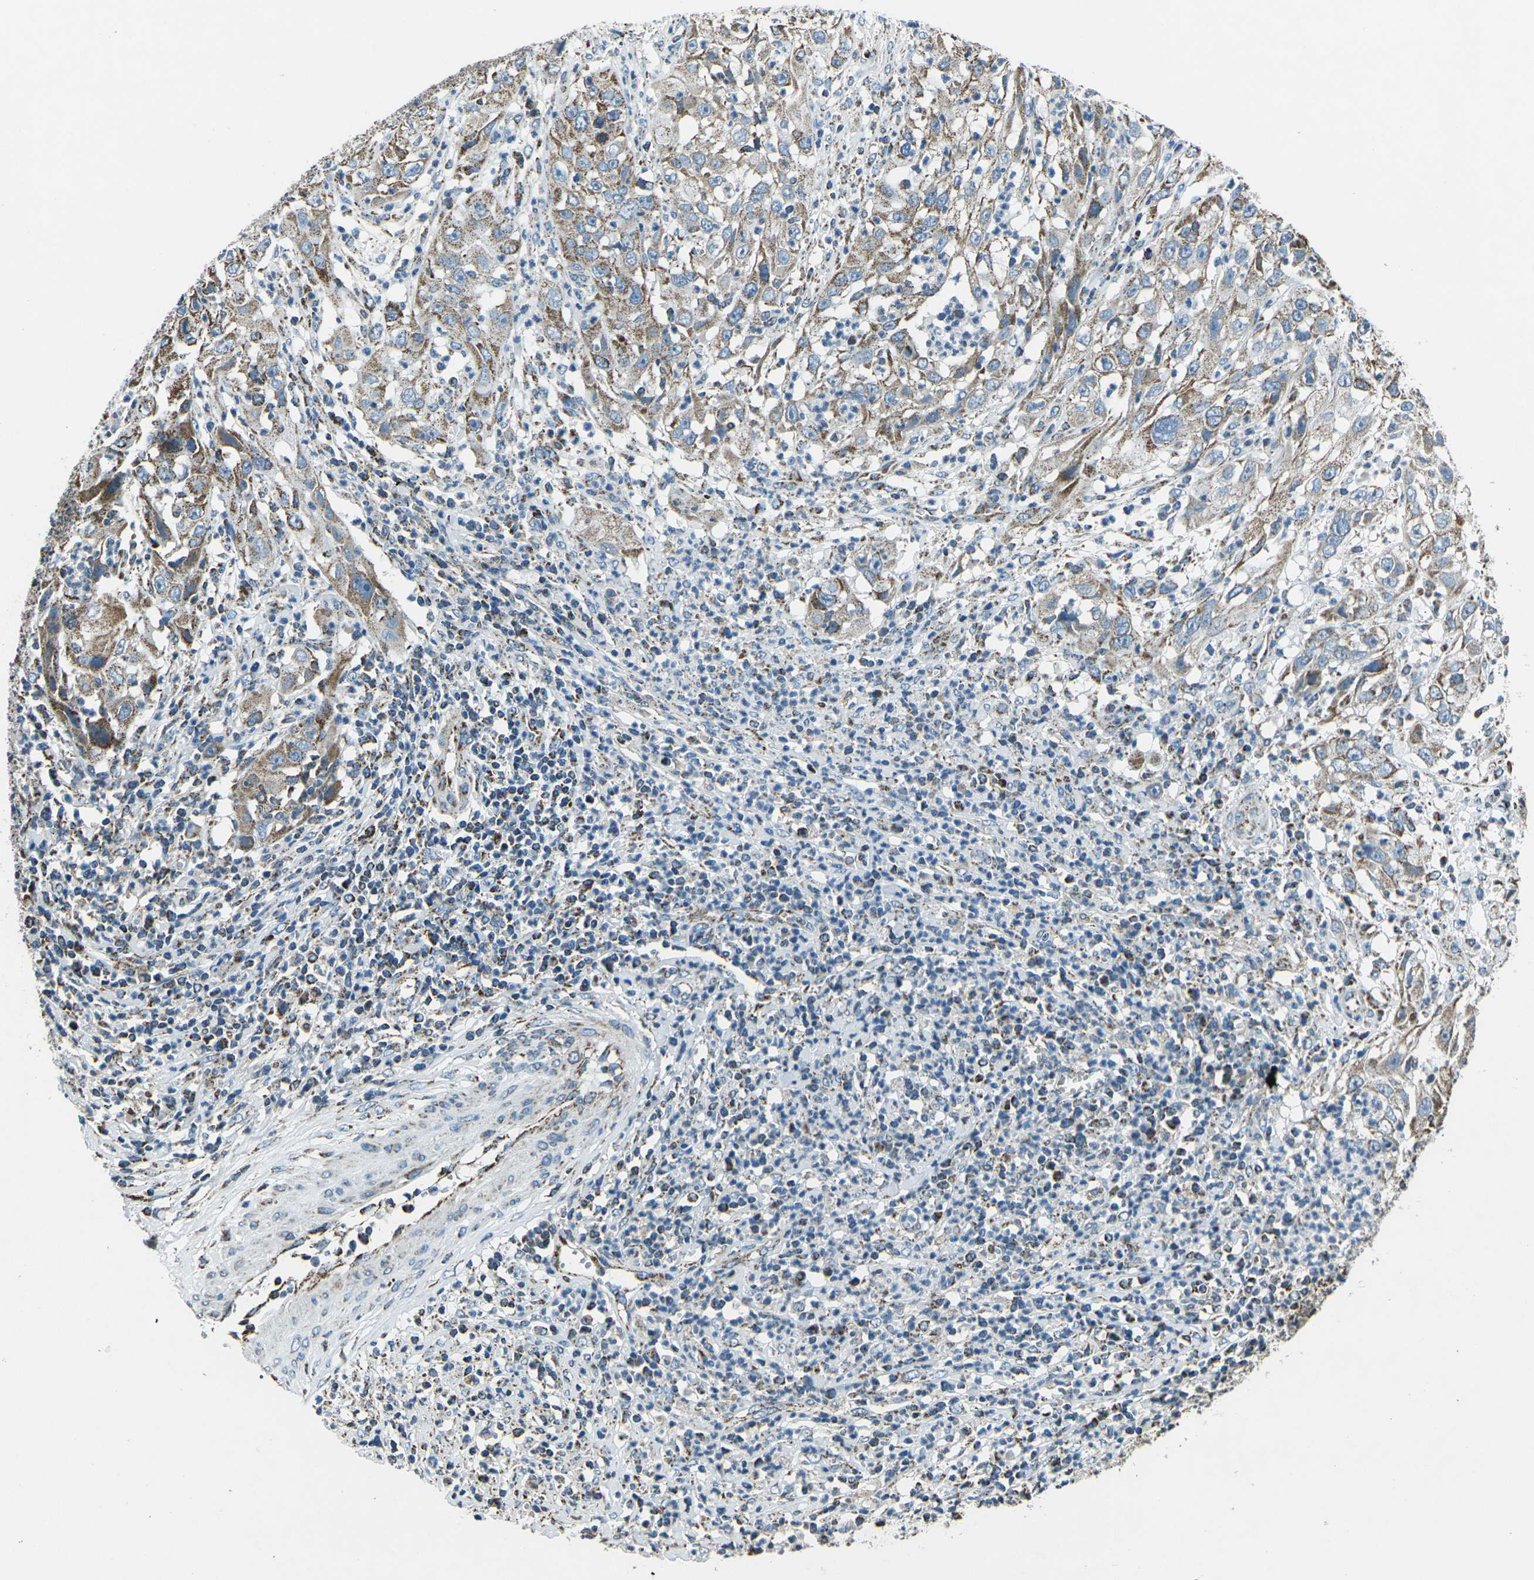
{"staining": {"intensity": "moderate", "quantity": ">75%", "location": "cytoplasmic/membranous"}, "tissue": "cervical cancer", "cell_type": "Tumor cells", "image_type": "cancer", "snomed": [{"axis": "morphology", "description": "Squamous cell carcinoma, NOS"}, {"axis": "topography", "description": "Cervix"}], "caption": "An IHC image of tumor tissue is shown. Protein staining in brown shows moderate cytoplasmic/membranous positivity in cervical cancer (squamous cell carcinoma) within tumor cells. (DAB = brown stain, brightfield microscopy at high magnification).", "gene": "IRF3", "patient": {"sex": "female", "age": 32}}